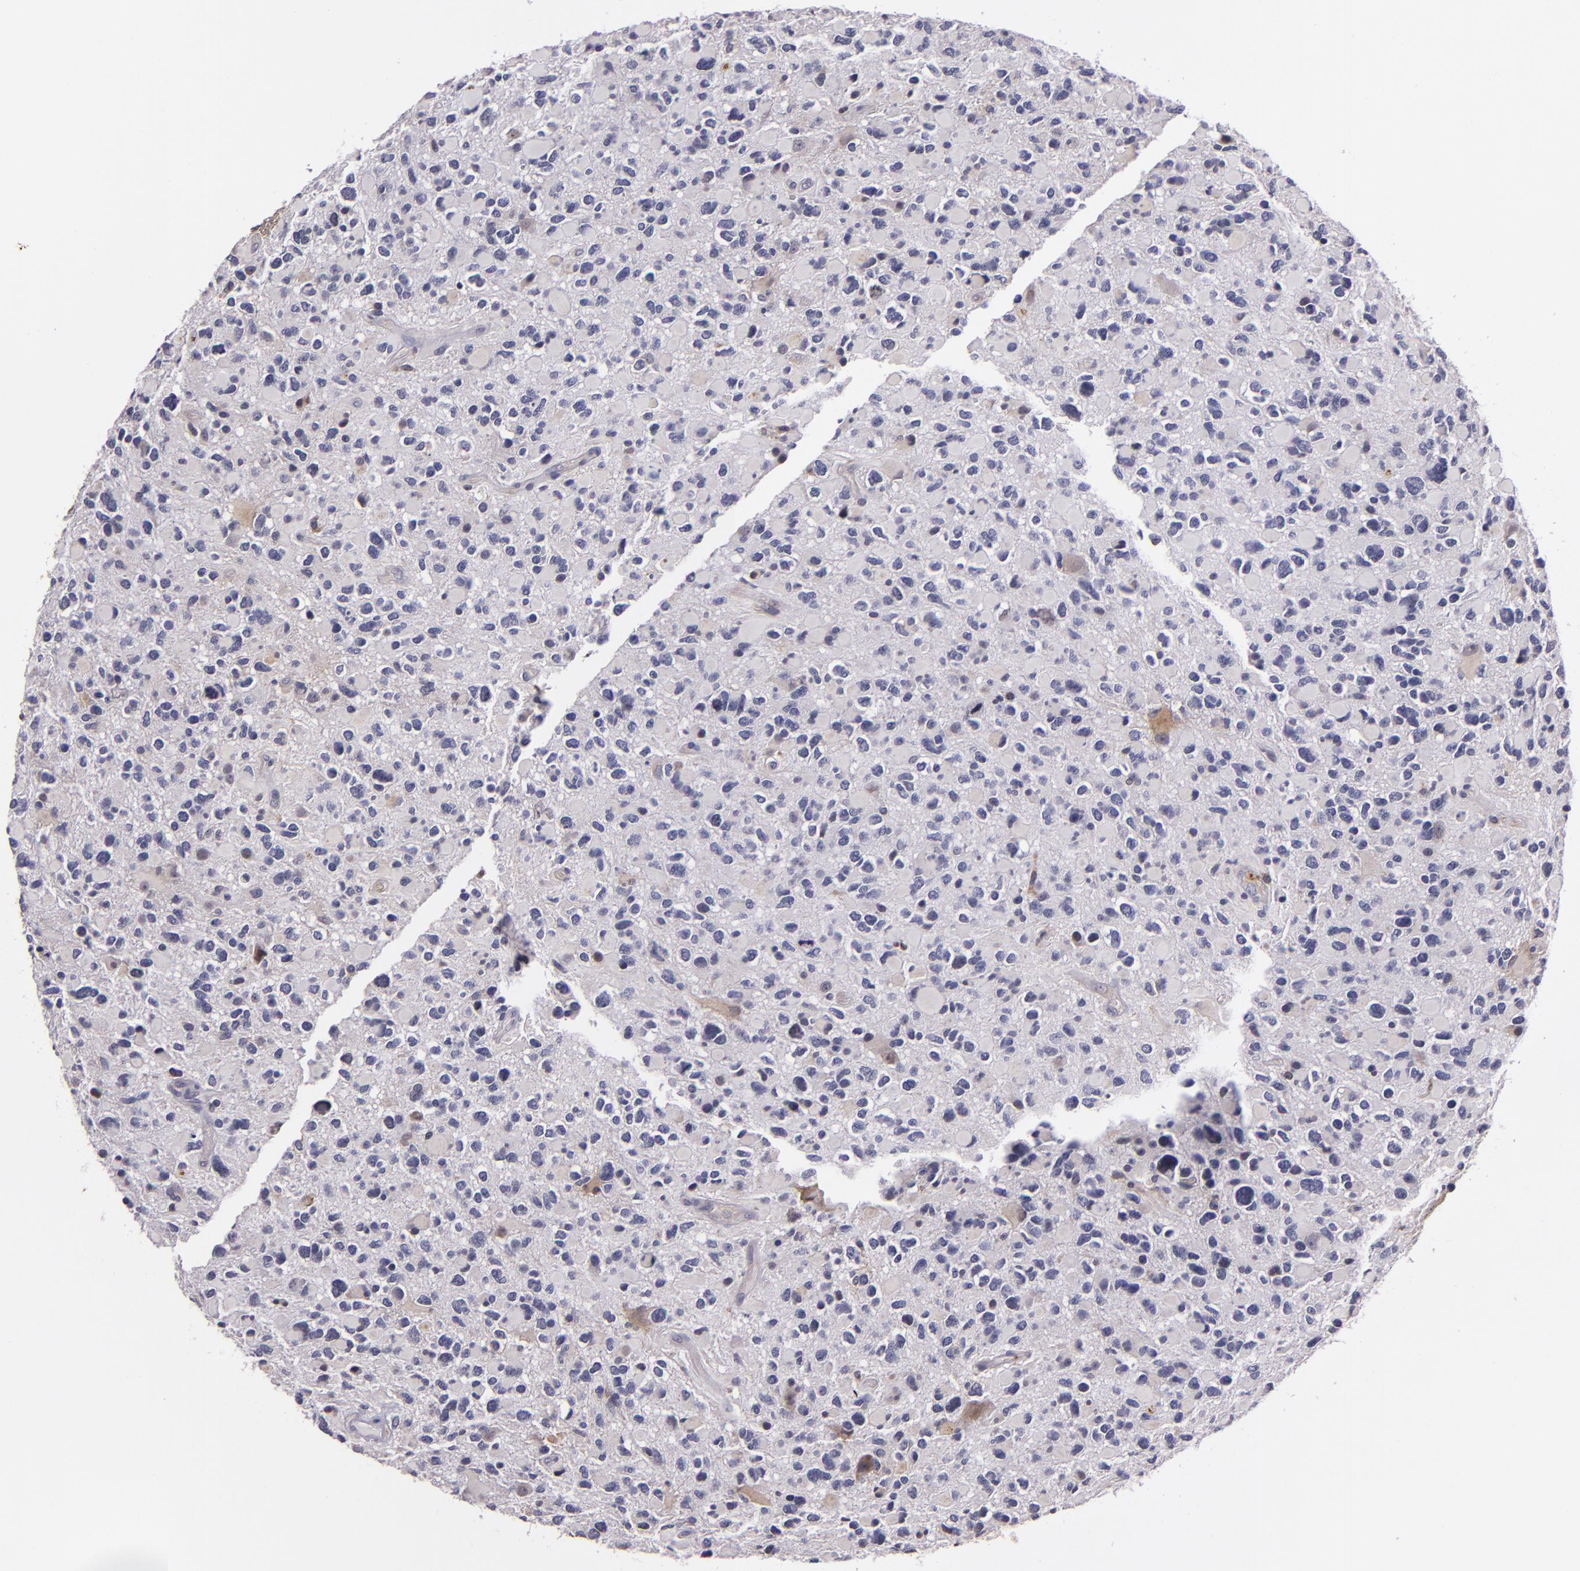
{"staining": {"intensity": "weak", "quantity": "<25%", "location": "cytoplasmic/membranous"}, "tissue": "glioma", "cell_type": "Tumor cells", "image_type": "cancer", "snomed": [{"axis": "morphology", "description": "Glioma, malignant, High grade"}, {"axis": "topography", "description": "Brain"}], "caption": "This is a micrograph of immunohistochemistry staining of glioma, which shows no positivity in tumor cells.", "gene": "SYTL4", "patient": {"sex": "female", "age": 37}}